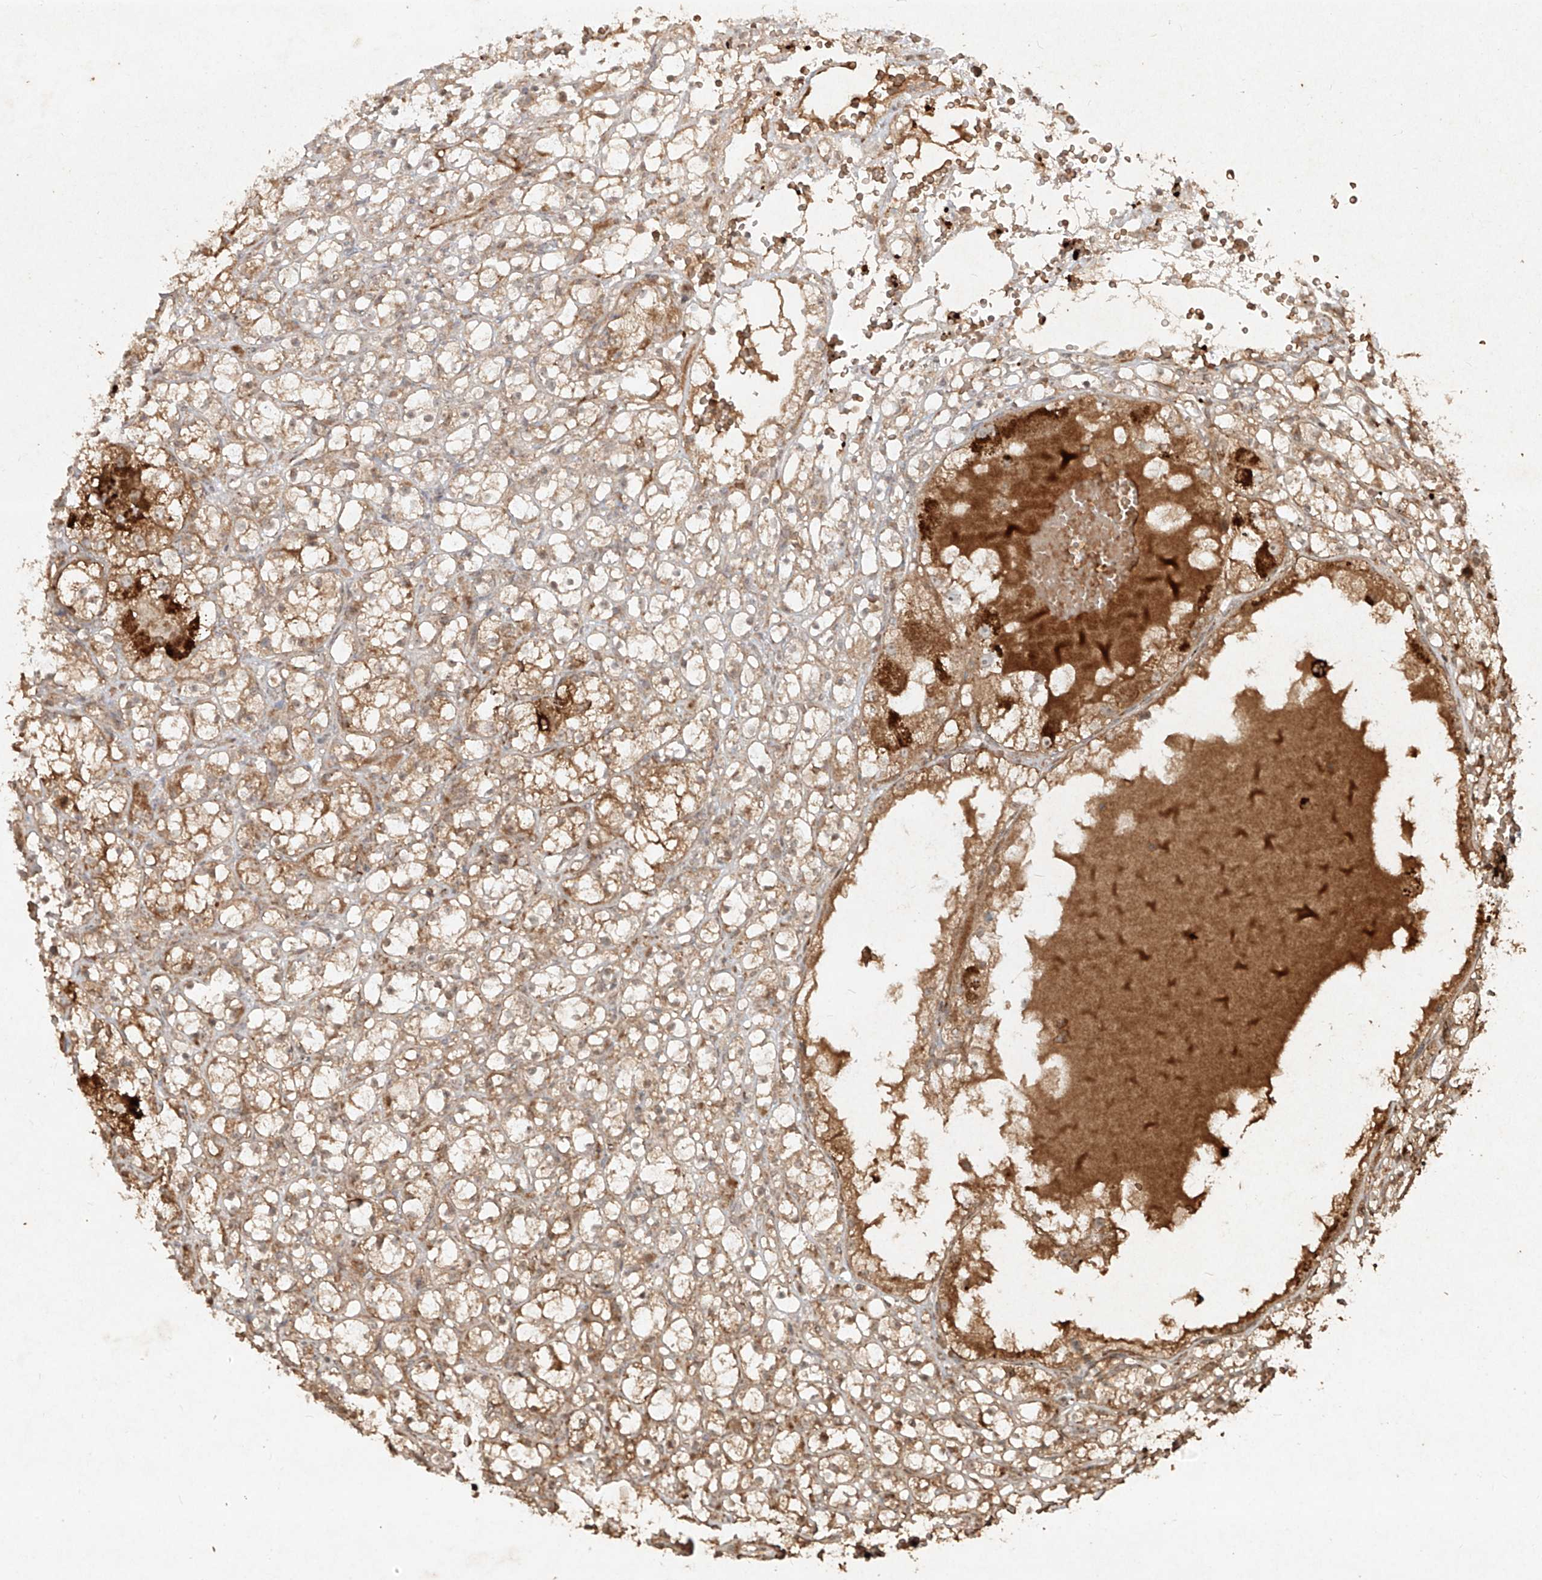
{"staining": {"intensity": "weak", "quantity": ">75%", "location": "cytoplasmic/membranous"}, "tissue": "renal cancer", "cell_type": "Tumor cells", "image_type": "cancer", "snomed": [{"axis": "morphology", "description": "Adenocarcinoma, NOS"}, {"axis": "topography", "description": "Kidney"}], "caption": "This is a photomicrograph of IHC staining of renal cancer, which shows weak expression in the cytoplasmic/membranous of tumor cells.", "gene": "CYYR1", "patient": {"sex": "male", "age": 61}}